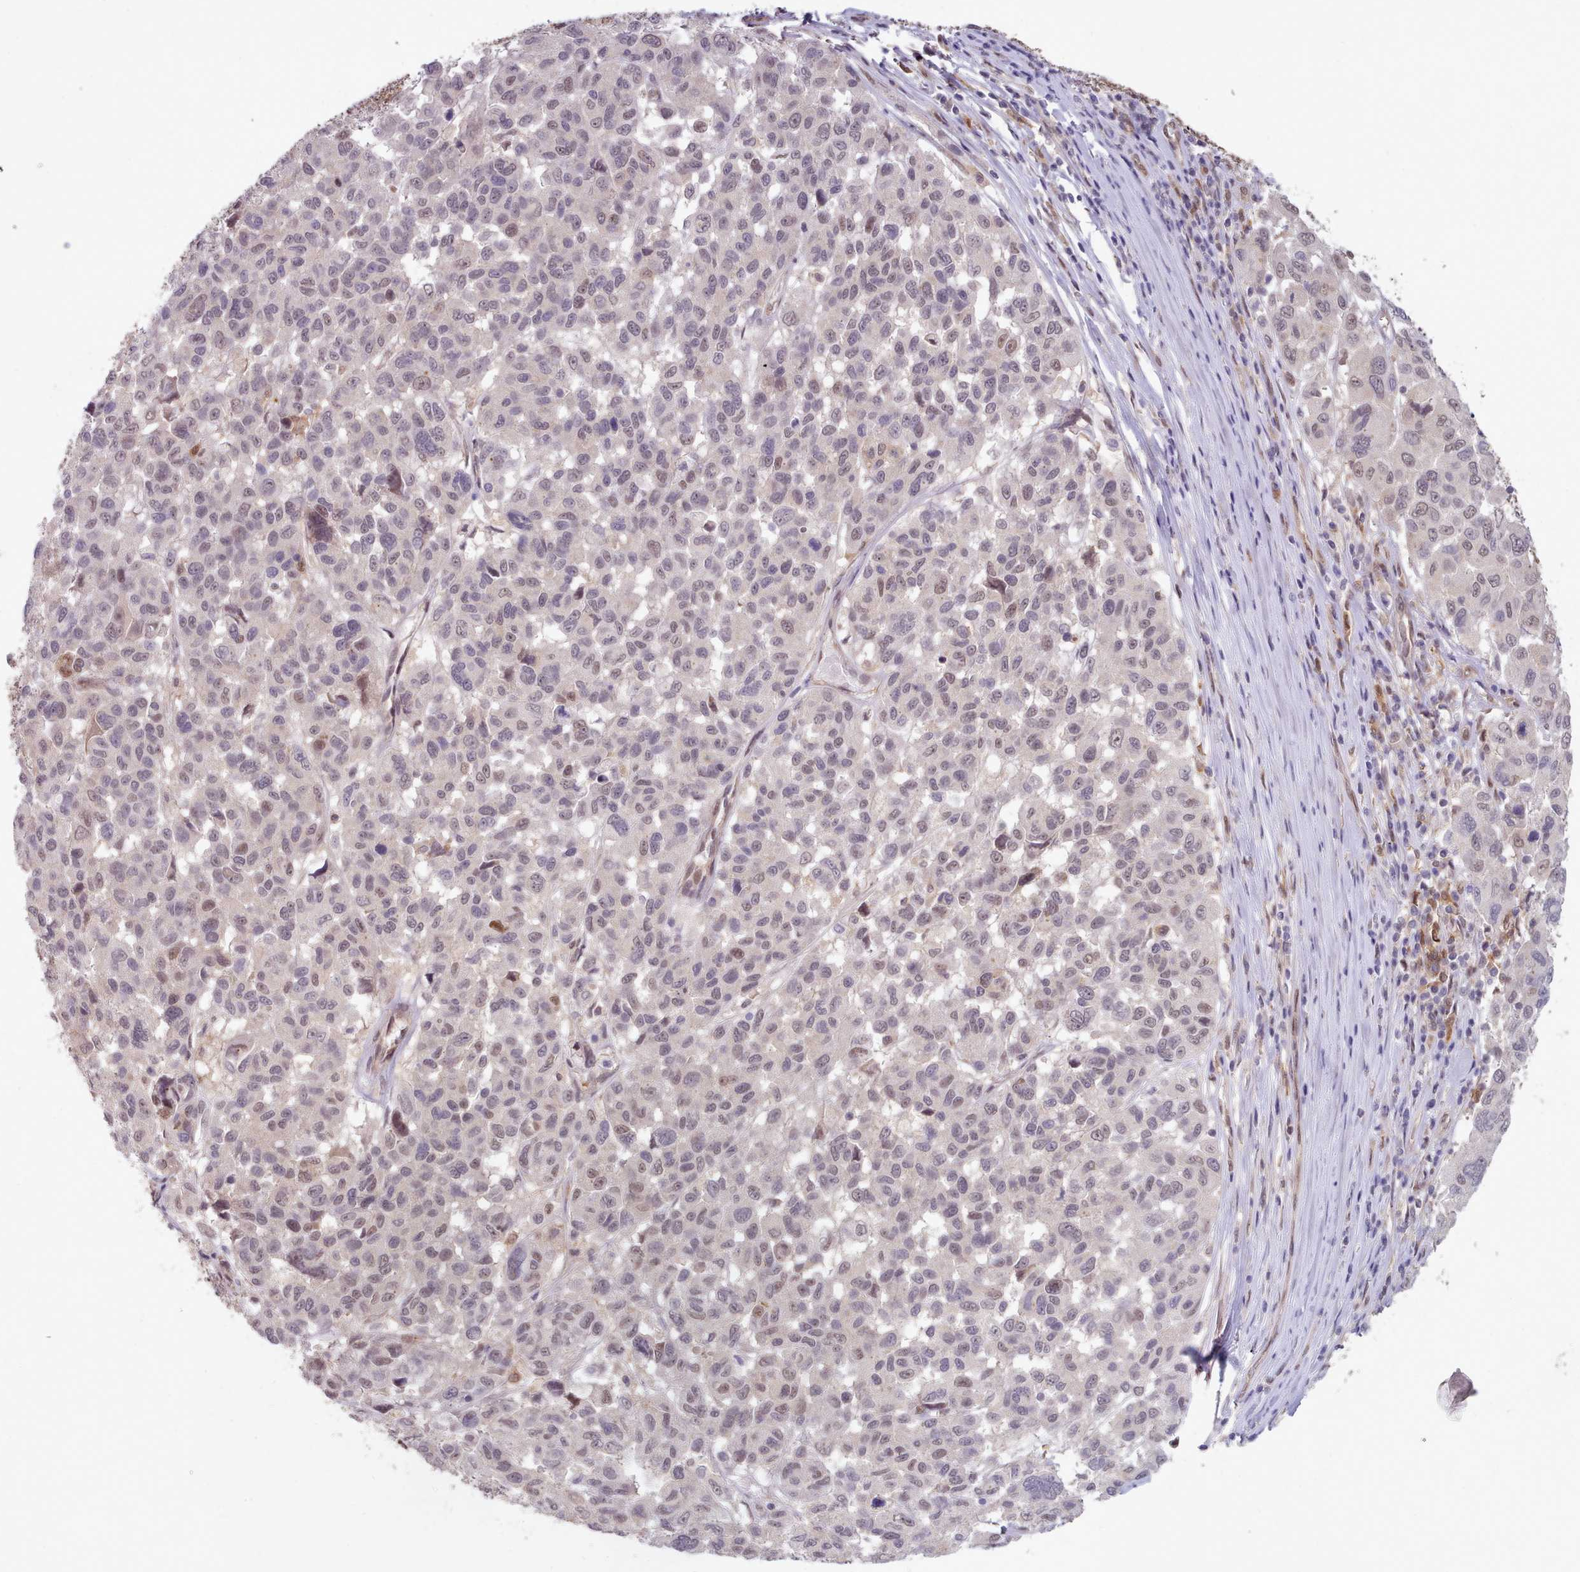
{"staining": {"intensity": "weak", "quantity": "25%-75%", "location": "nuclear"}, "tissue": "melanoma", "cell_type": "Tumor cells", "image_type": "cancer", "snomed": [{"axis": "morphology", "description": "Malignant melanoma, NOS"}, {"axis": "topography", "description": "Skin"}], "caption": "The photomicrograph demonstrates immunohistochemical staining of malignant melanoma. There is weak nuclear staining is seen in approximately 25%-75% of tumor cells. (Stains: DAB (3,3'-diaminobenzidine) in brown, nuclei in blue, Microscopy: brightfield microscopy at high magnification).", "gene": "CES3", "patient": {"sex": "female", "age": 66}}